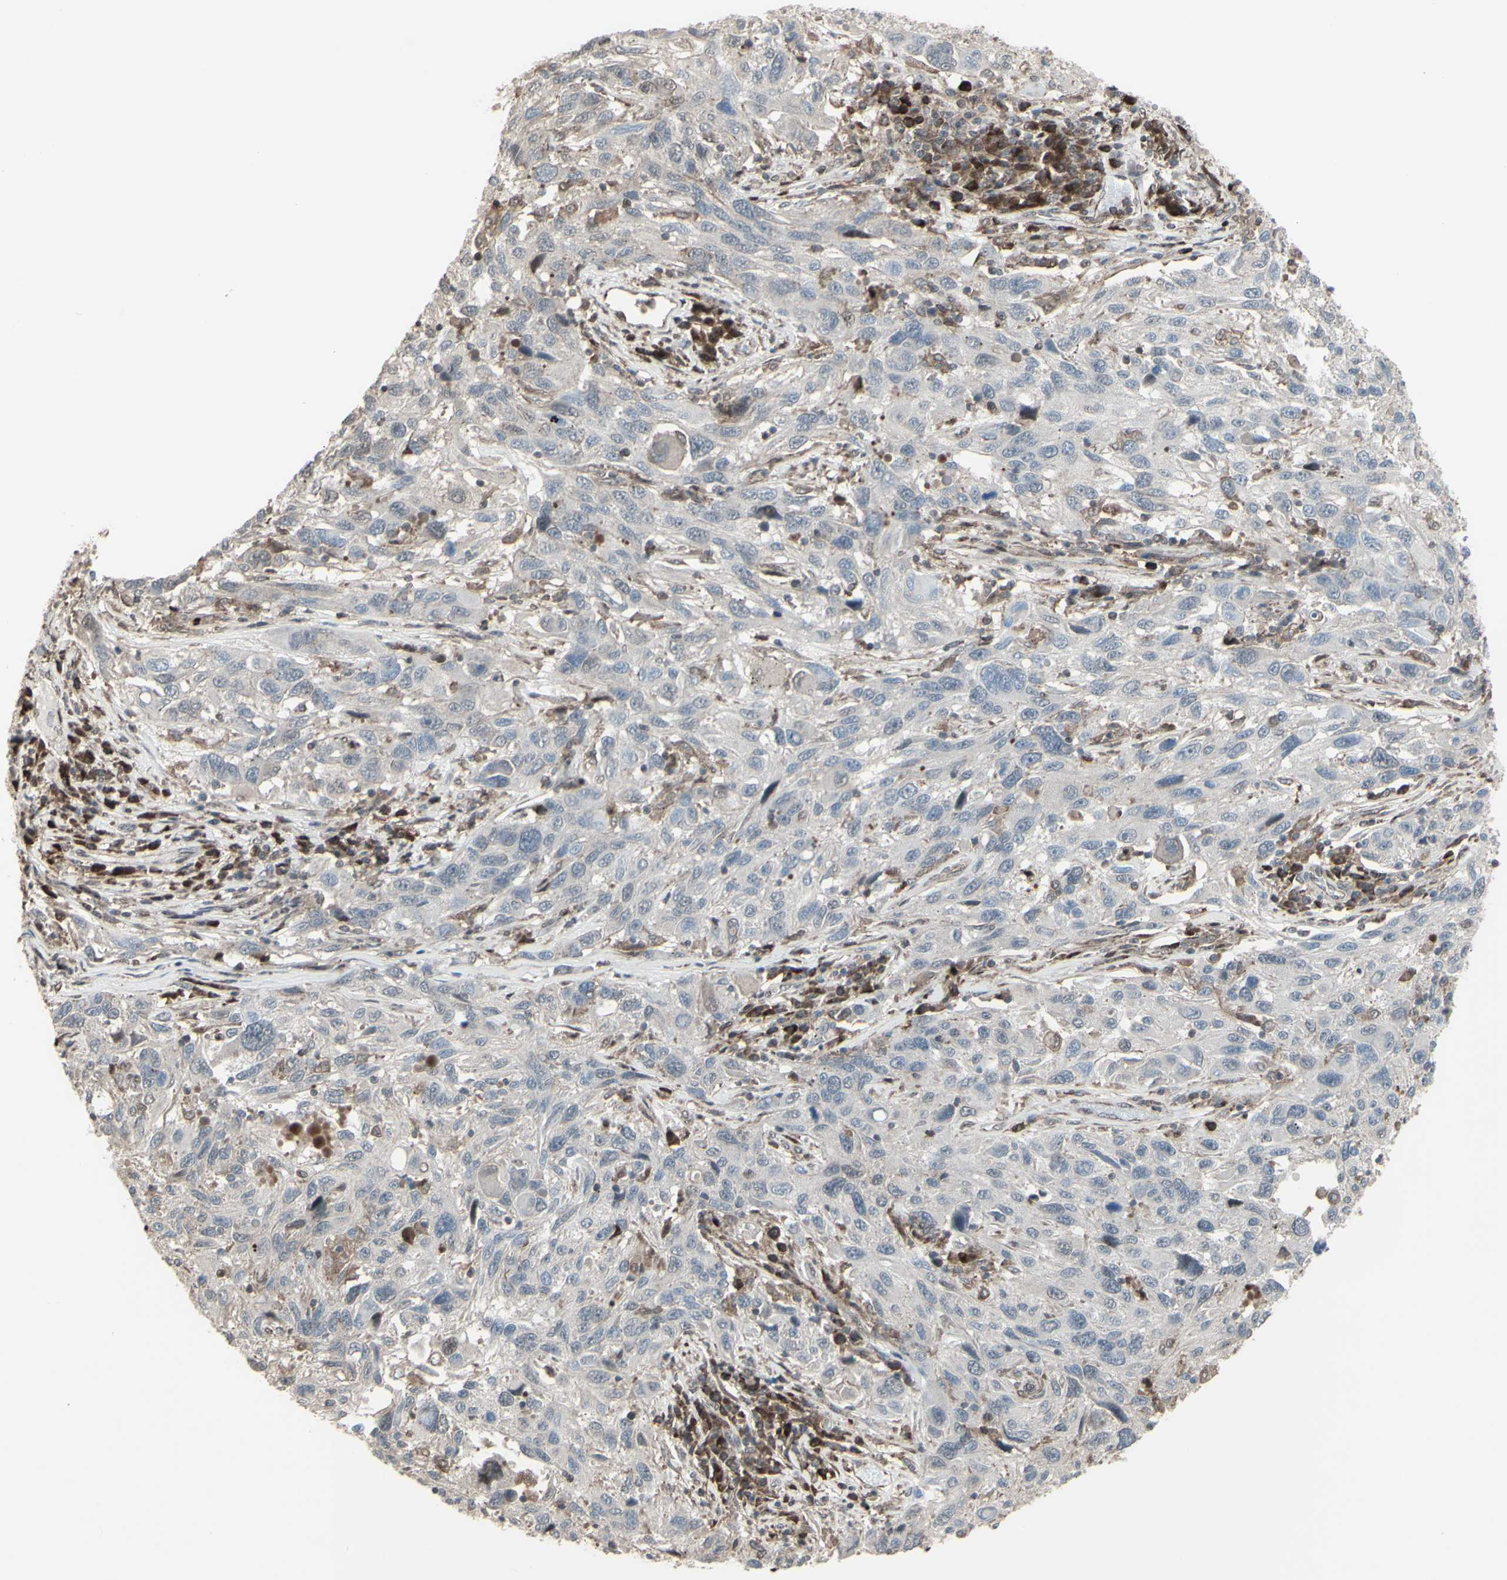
{"staining": {"intensity": "negative", "quantity": "none", "location": "none"}, "tissue": "melanoma", "cell_type": "Tumor cells", "image_type": "cancer", "snomed": [{"axis": "morphology", "description": "Malignant melanoma, NOS"}, {"axis": "topography", "description": "Skin"}], "caption": "Immunohistochemistry (IHC) of human melanoma reveals no staining in tumor cells.", "gene": "CD33", "patient": {"sex": "male", "age": 53}}